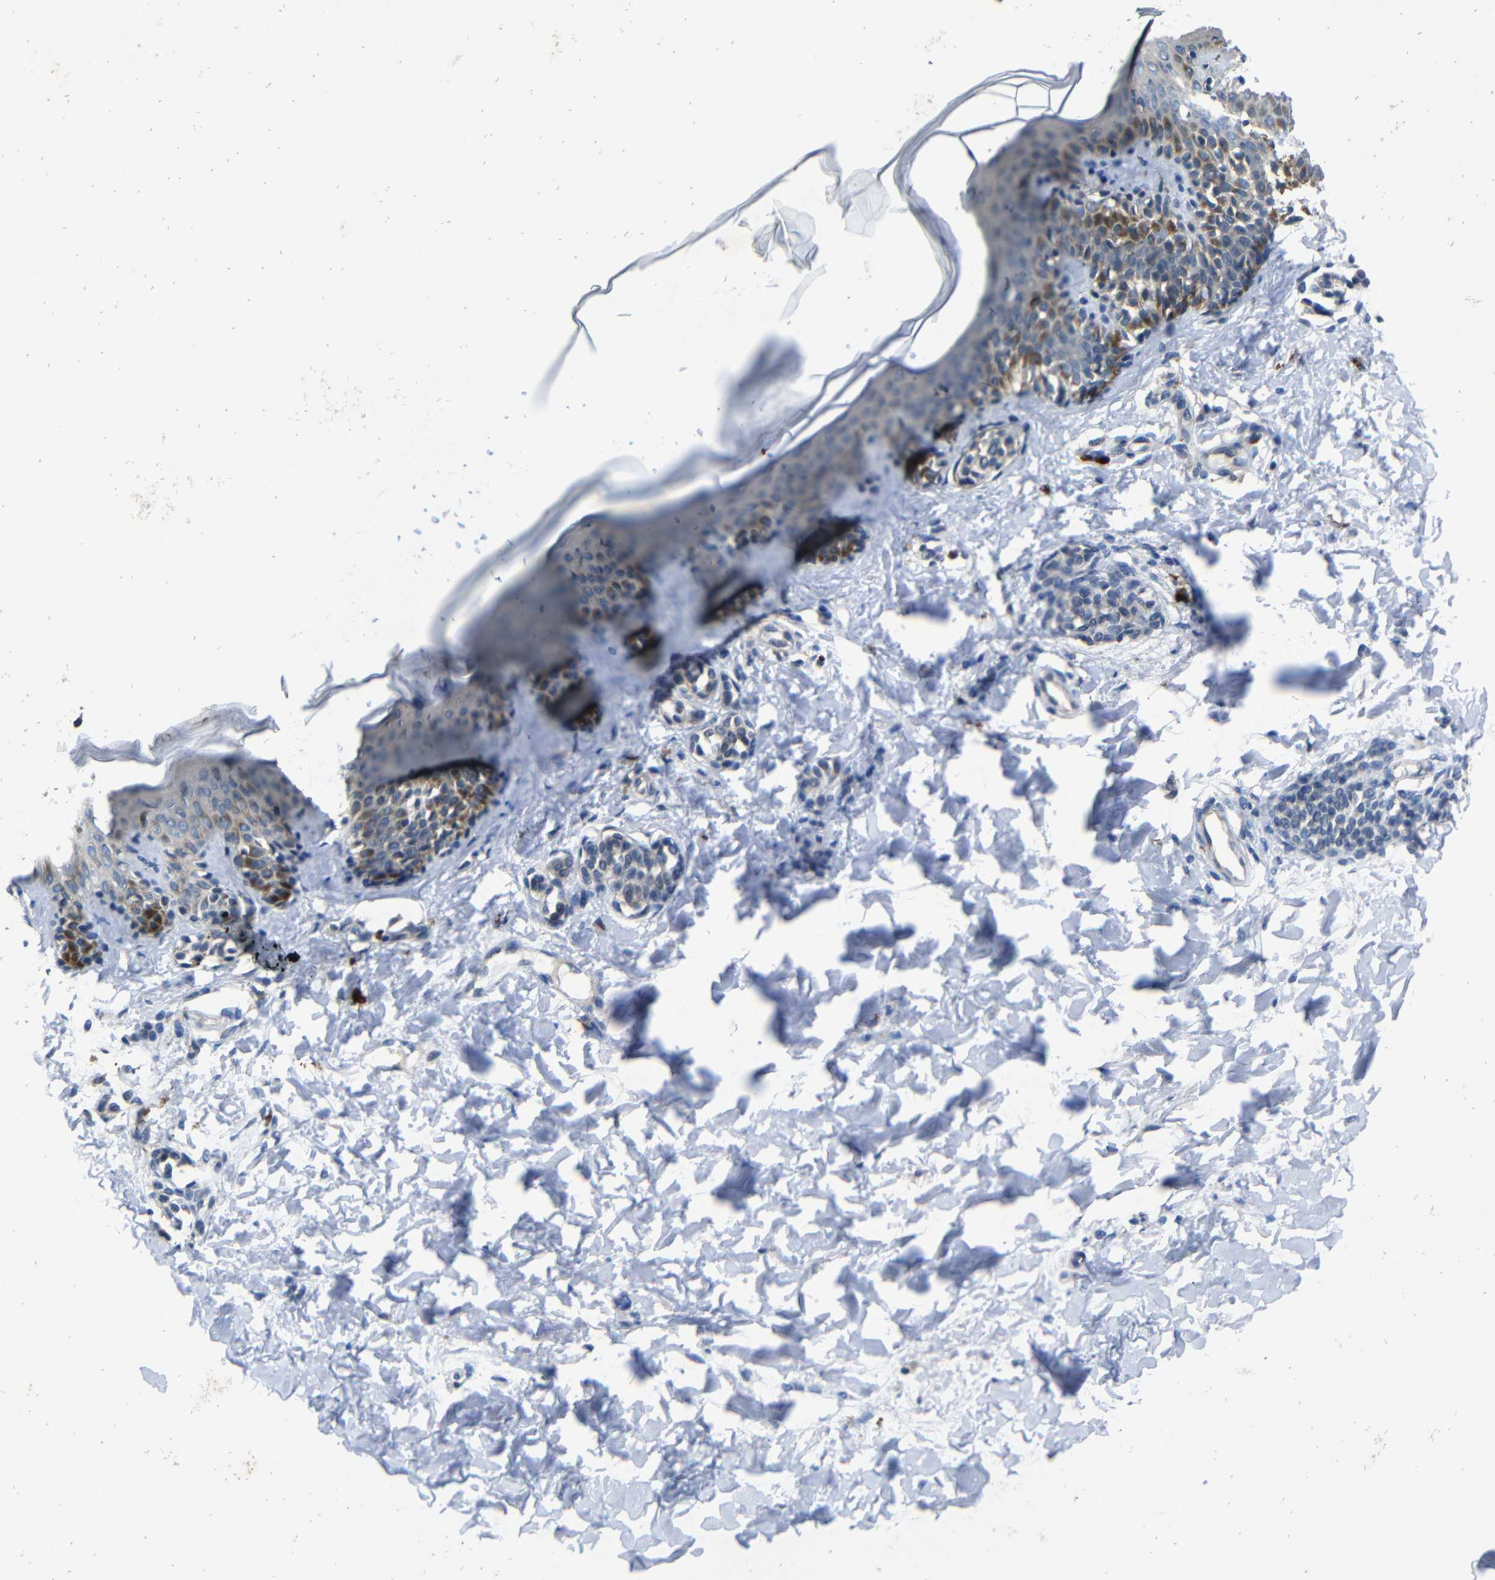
{"staining": {"intensity": "negative", "quantity": "none", "location": "none"}, "tissue": "skin", "cell_type": "Fibroblasts", "image_type": "normal", "snomed": [{"axis": "morphology", "description": "Normal tissue, NOS"}, {"axis": "topography", "description": "Skin"}], "caption": "Micrograph shows no protein staining in fibroblasts of unremarkable skin.", "gene": "C6orf89", "patient": {"sex": "male", "age": 16}}